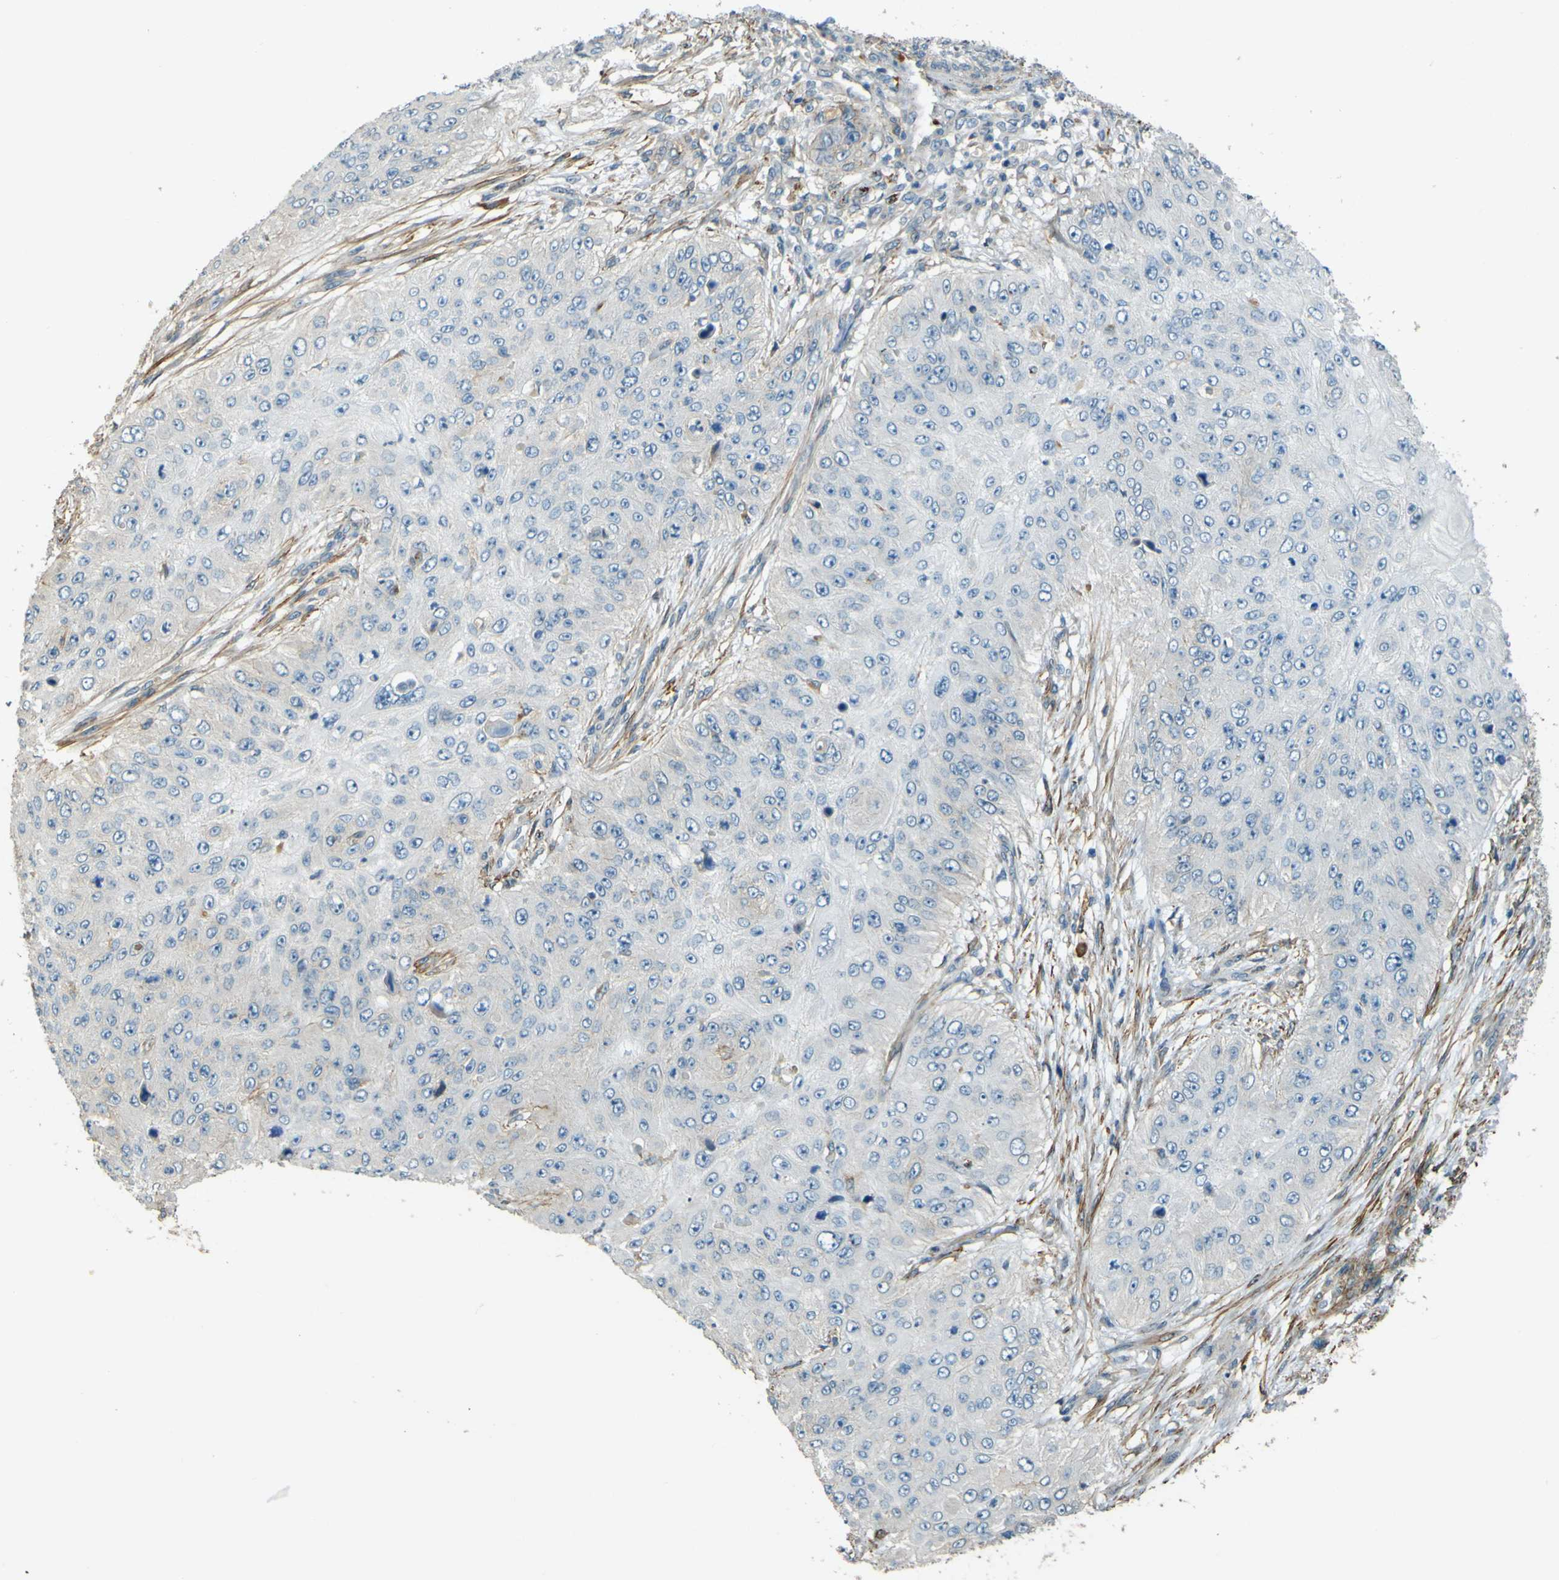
{"staining": {"intensity": "negative", "quantity": "none", "location": "none"}, "tissue": "skin cancer", "cell_type": "Tumor cells", "image_type": "cancer", "snomed": [{"axis": "morphology", "description": "Squamous cell carcinoma, NOS"}, {"axis": "topography", "description": "Skin"}], "caption": "Immunohistochemistry (IHC) of squamous cell carcinoma (skin) reveals no expression in tumor cells.", "gene": "NEXN", "patient": {"sex": "female", "age": 80}}